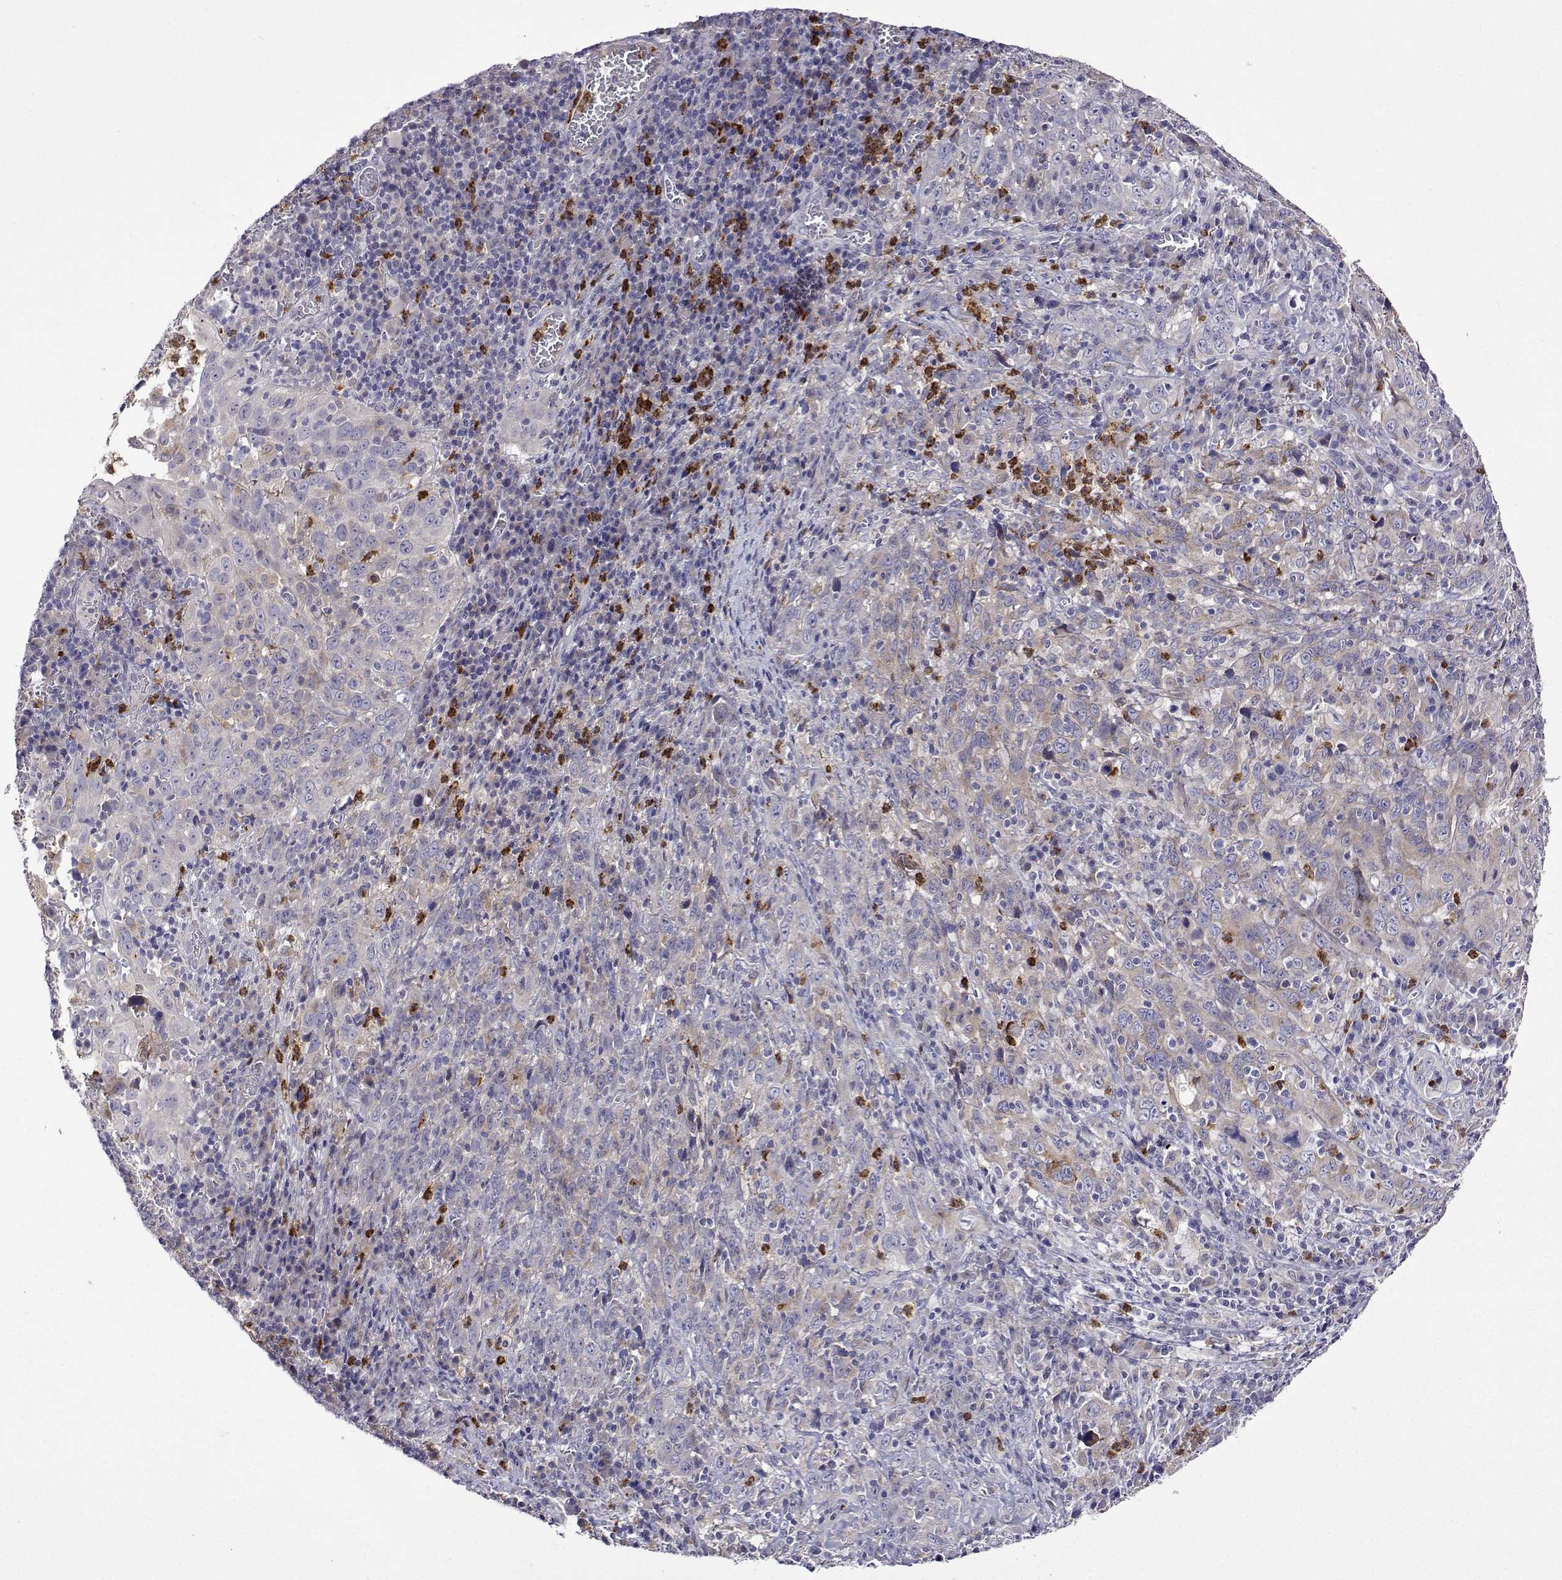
{"staining": {"intensity": "negative", "quantity": "none", "location": "none"}, "tissue": "cervical cancer", "cell_type": "Tumor cells", "image_type": "cancer", "snomed": [{"axis": "morphology", "description": "Squamous cell carcinoma, NOS"}, {"axis": "topography", "description": "Cervix"}], "caption": "Tumor cells show no significant protein staining in squamous cell carcinoma (cervical). (Stains: DAB (3,3'-diaminobenzidine) immunohistochemistry with hematoxylin counter stain, Microscopy: brightfield microscopy at high magnification).", "gene": "SULT2A1", "patient": {"sex": "female", "age": 46}}